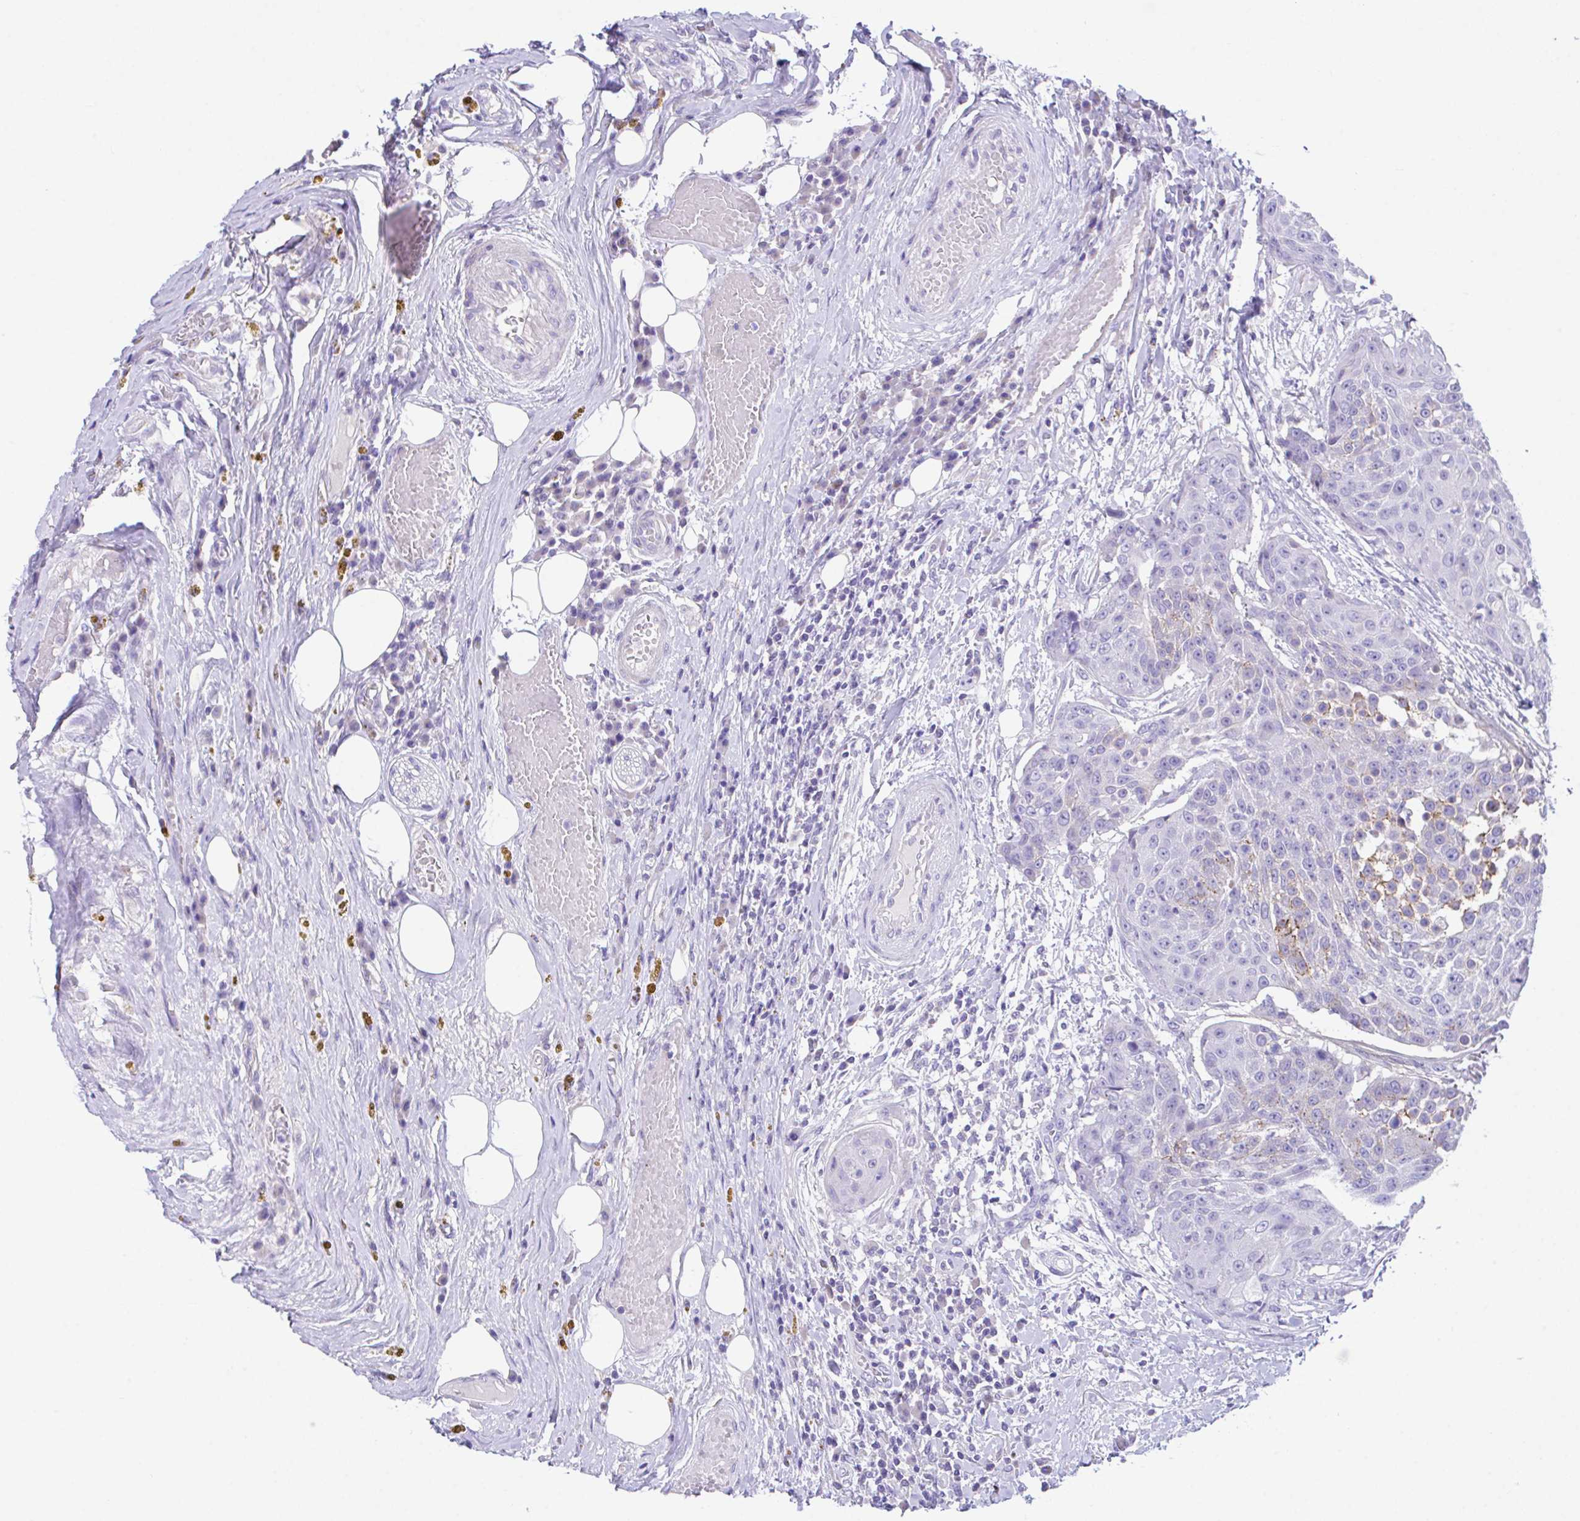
{"staining": {"intensity": "moderate", "quantity": "<25%", "location": "cytoplasmic/membranous"}, "tissue": "urothelial cancer", "cell_type": "Tumor cells", "image_type": "cancer", "snomed": [{"axis": "morphology", "description": "Urothelial carcinoma, High grade"}, {"axis": "topography", "description": "Urinary bladder"}], "caption": "A brown stain shows moderate cytoplasmic/membranous staining of a protein in urothelial cancer tumor cells.", "gene": "SLC16A6", "patient": {"sex": "female", "age": 63}}